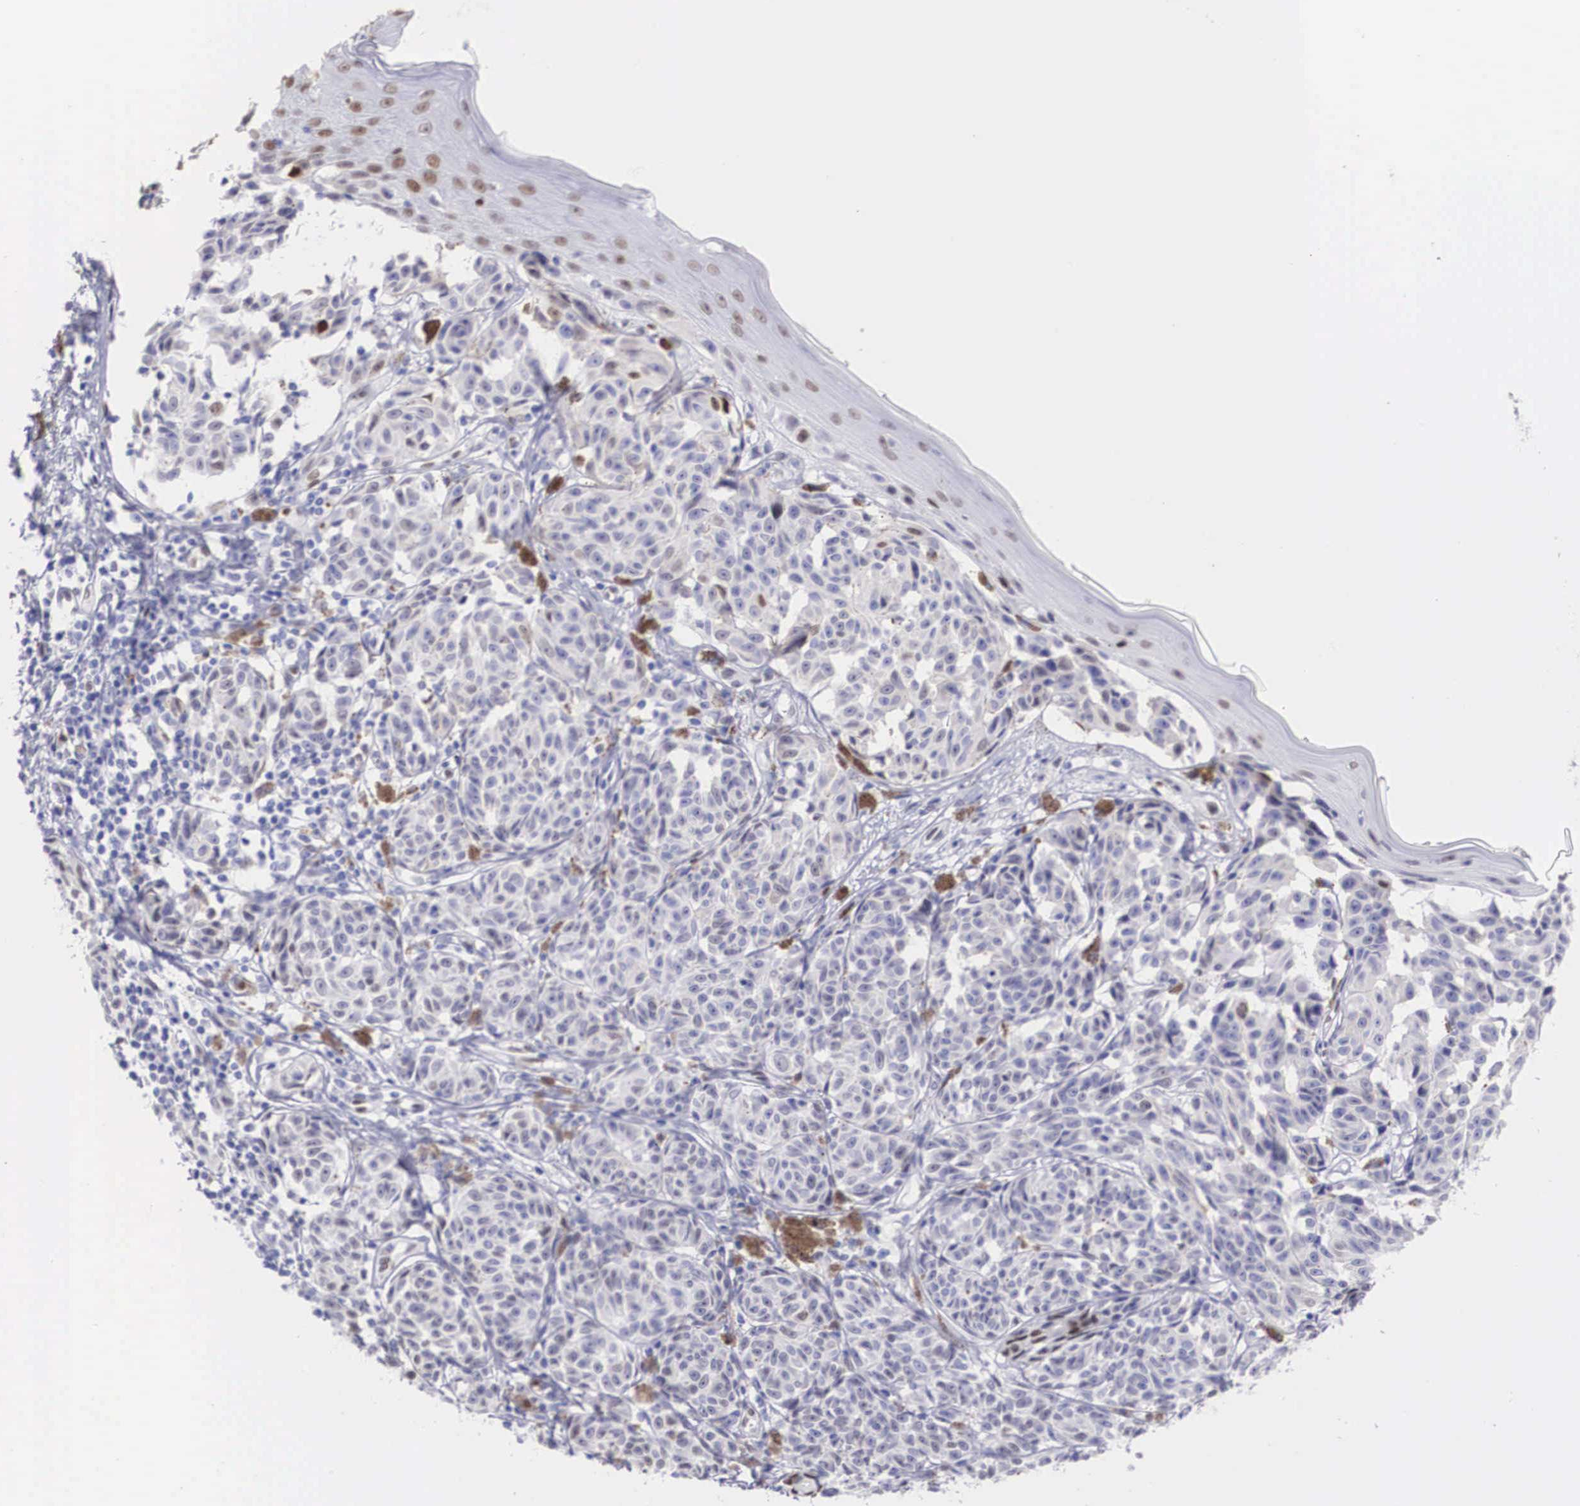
{"staining": {"intensity": "weak", "quantity": "<25%", "location": "nuclear"}, "tissue": "melanoma", "cell_type": "Tumor cells", "image_type": "cancer", "snomed": [{"axis": "morphology", "description": "Malignant melanoma, NOS"}, {"axis": "topography", "description": "Skin"}], "caption": "An IHC image of melanoma is shown. There is no staining in tumor cells of melanoma.", "gene": "HMGN5", "patient": {"sex": "male", "age": 49}}